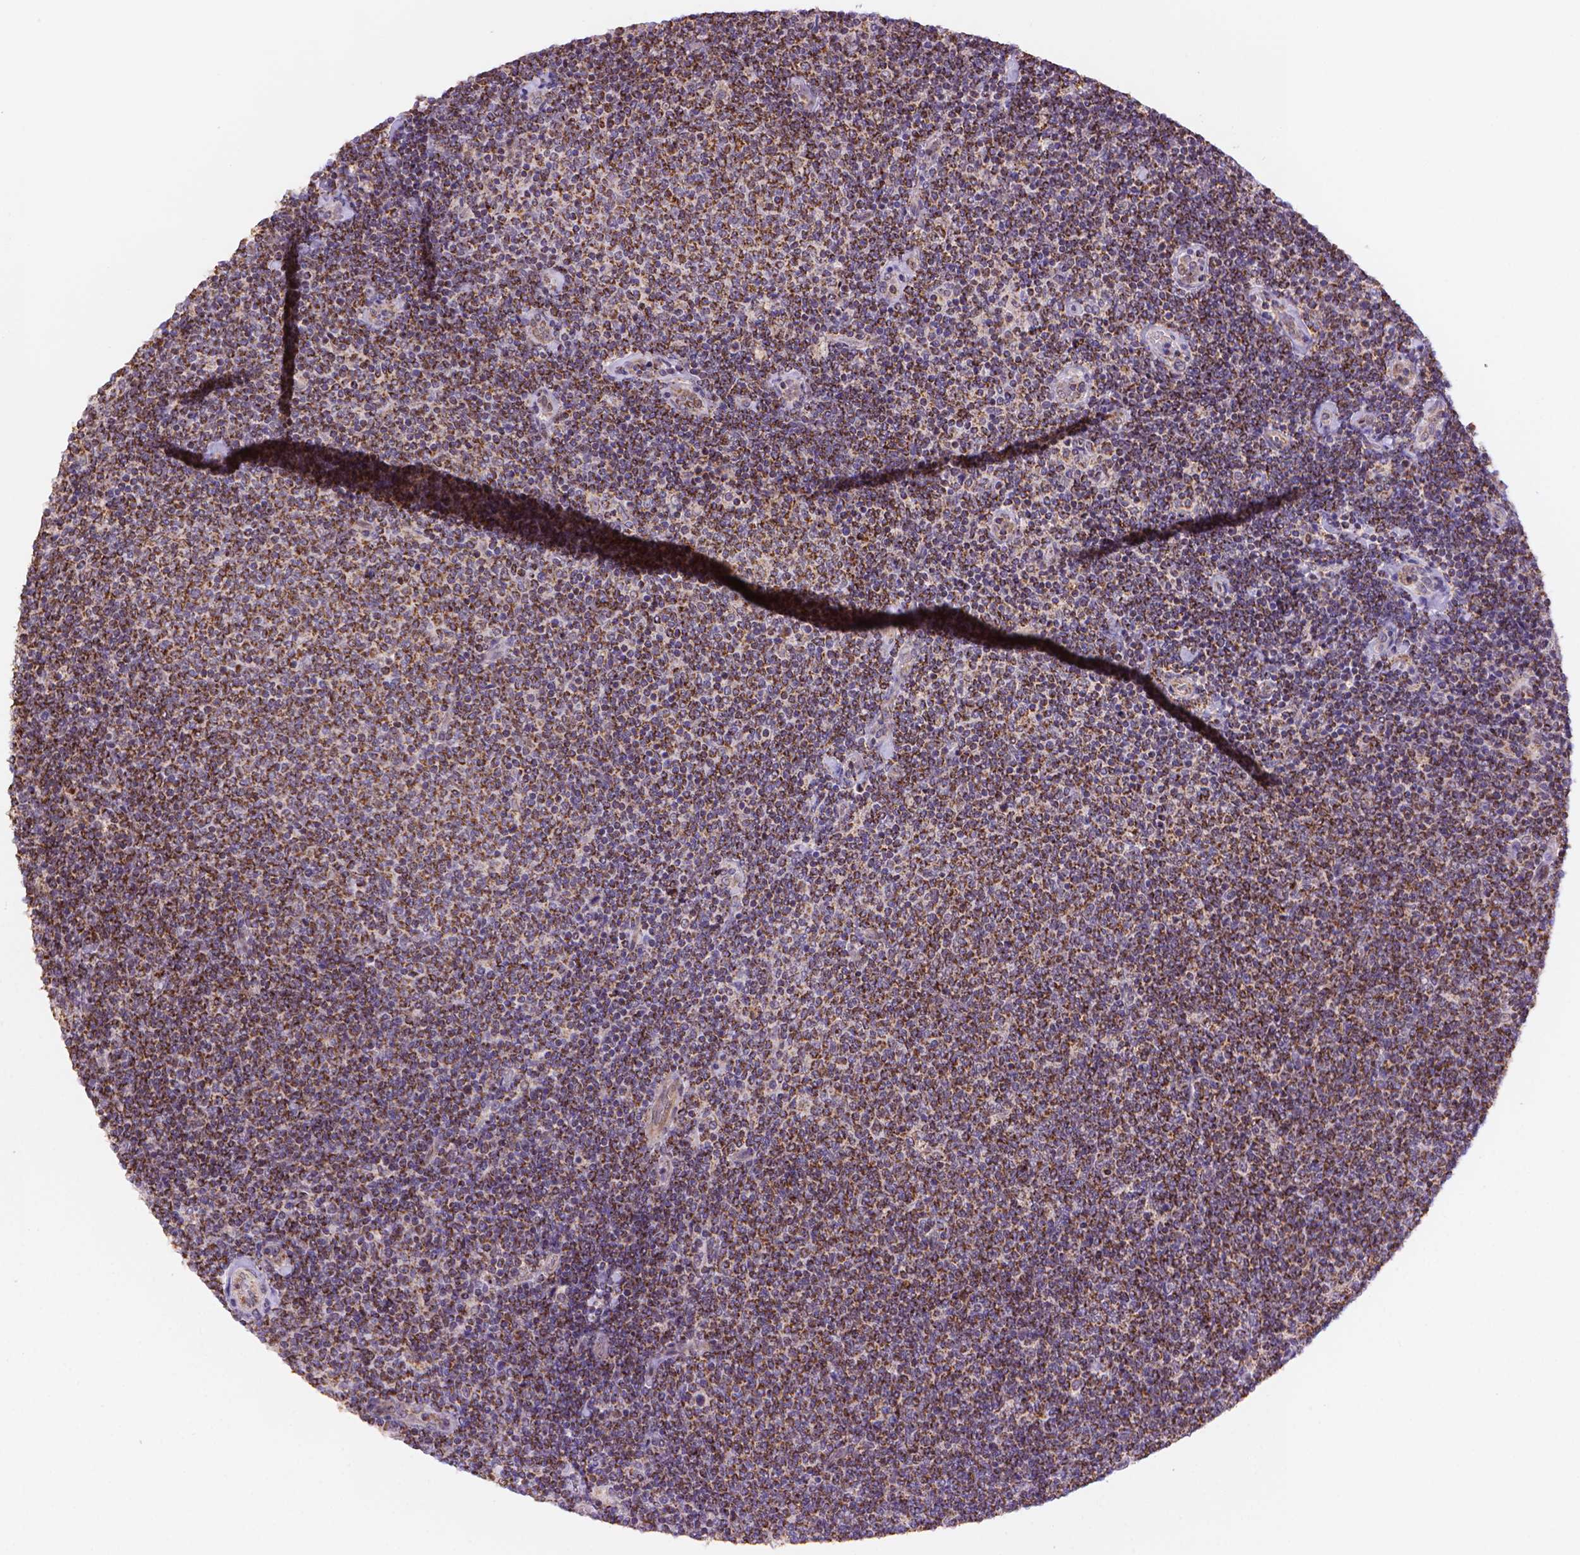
{"staining": {"intensity": "moderate", "quantity": ">75%", "location": "cytoplasmic/membranous"}, "tissue": "lymphoma", "cell_type": "Tumor cells", "image_type": "cancer", "snomed": [{"axis": "morphology", "description": "Malignant lymphoma, non-Hodgkin's type, Low grade"}, {"axis": "topography", "description": "Lymph node"}], "caption": "IHC photomicrograph of neoplastic tissue: human lymphoma stained using immunohistochemistry displays medium levels of moderate protein expression localized specifically in the cytoplasmic/membranous of tumor cells, appearing as a cytoplasmic/membranous brown color.", "gene": "CYYR1", "patient": {"sex": "male", "age": 52}}